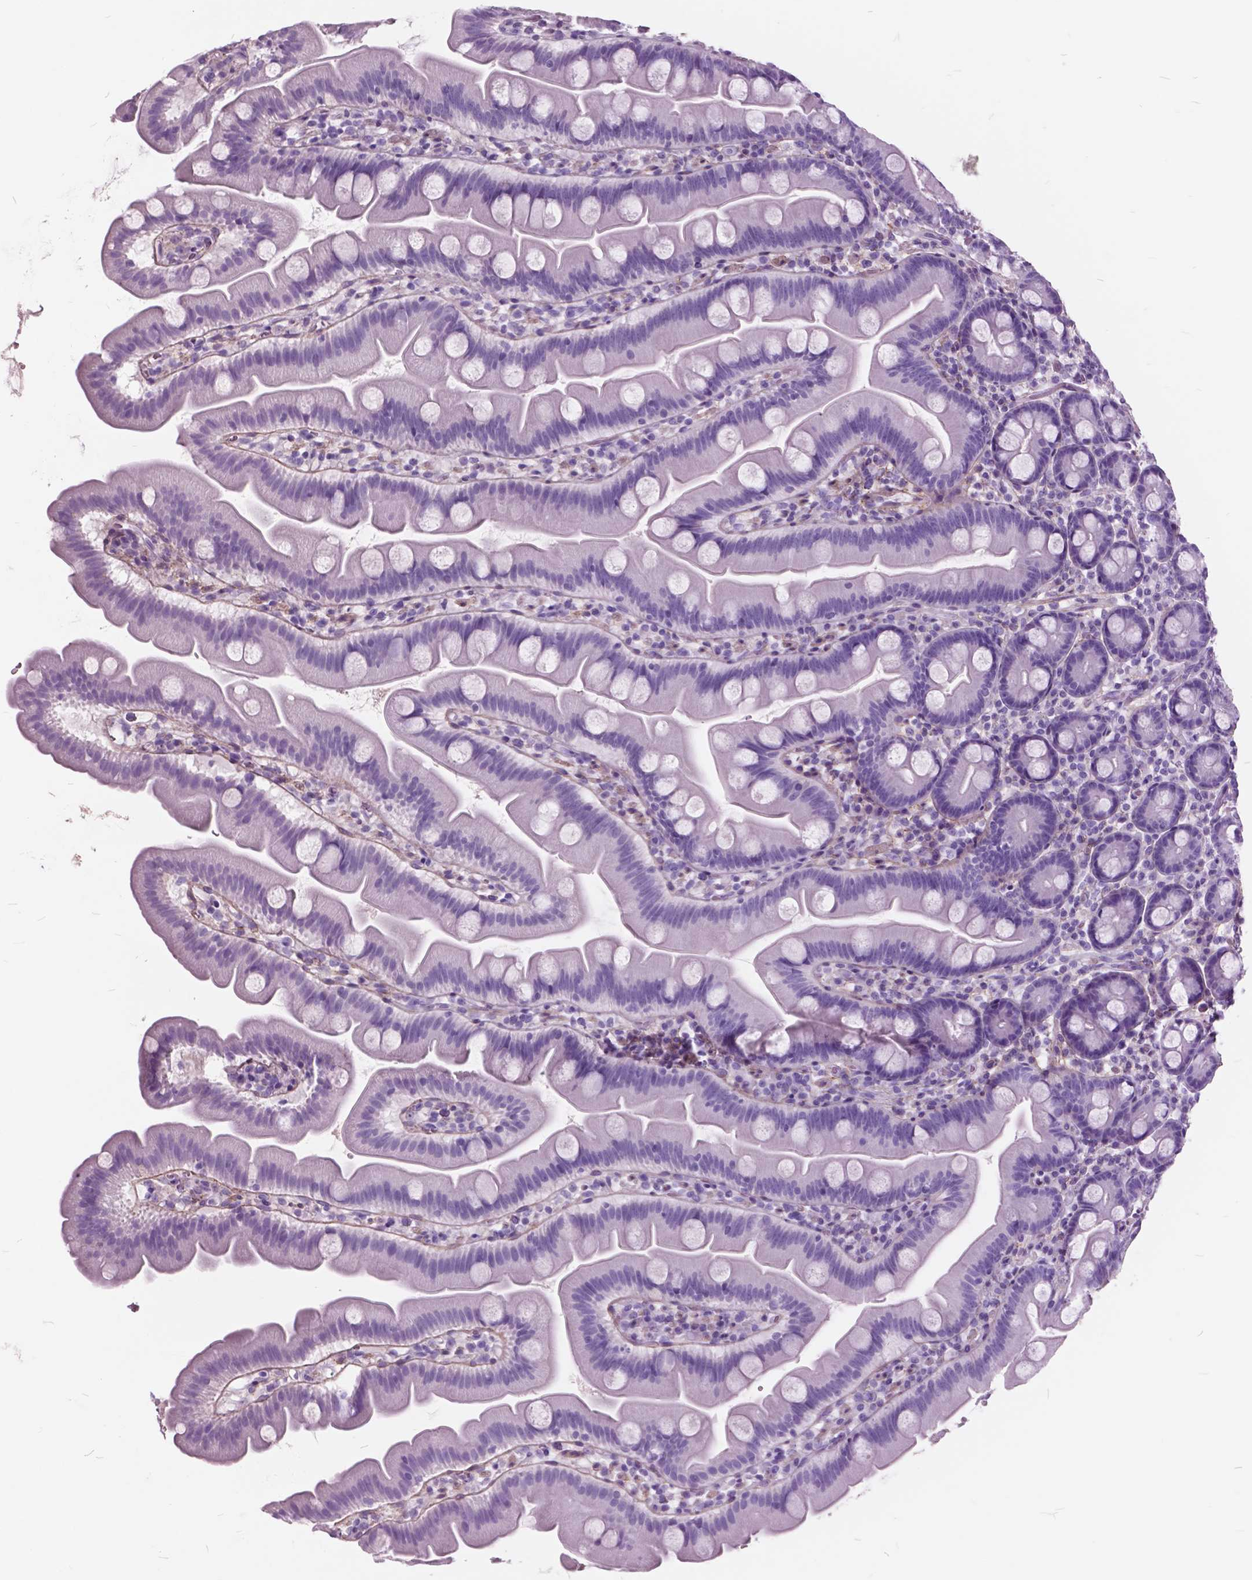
{"staining": {"intensity": "negative", "quantity": "none", "location": "none"}, "tissue": "small intestine", "cell_type": "Glandular cells", "image_type": "normal", "snomed": [{"axis": "morphology", "description": "Normal tissue, NOS"}, {"axis": "topography", "description": "Small intestine"}], "caption": "The image exhibits no significant positivity in glandular cells of small intestine. The staining was performed using DAB to visualize the protein expression in brown, while the nuclei were stained in blue with hematoxylin (Magnification: 20x).", "gene": "GDF9", "patient": {"sex": "female", "age": 68}}